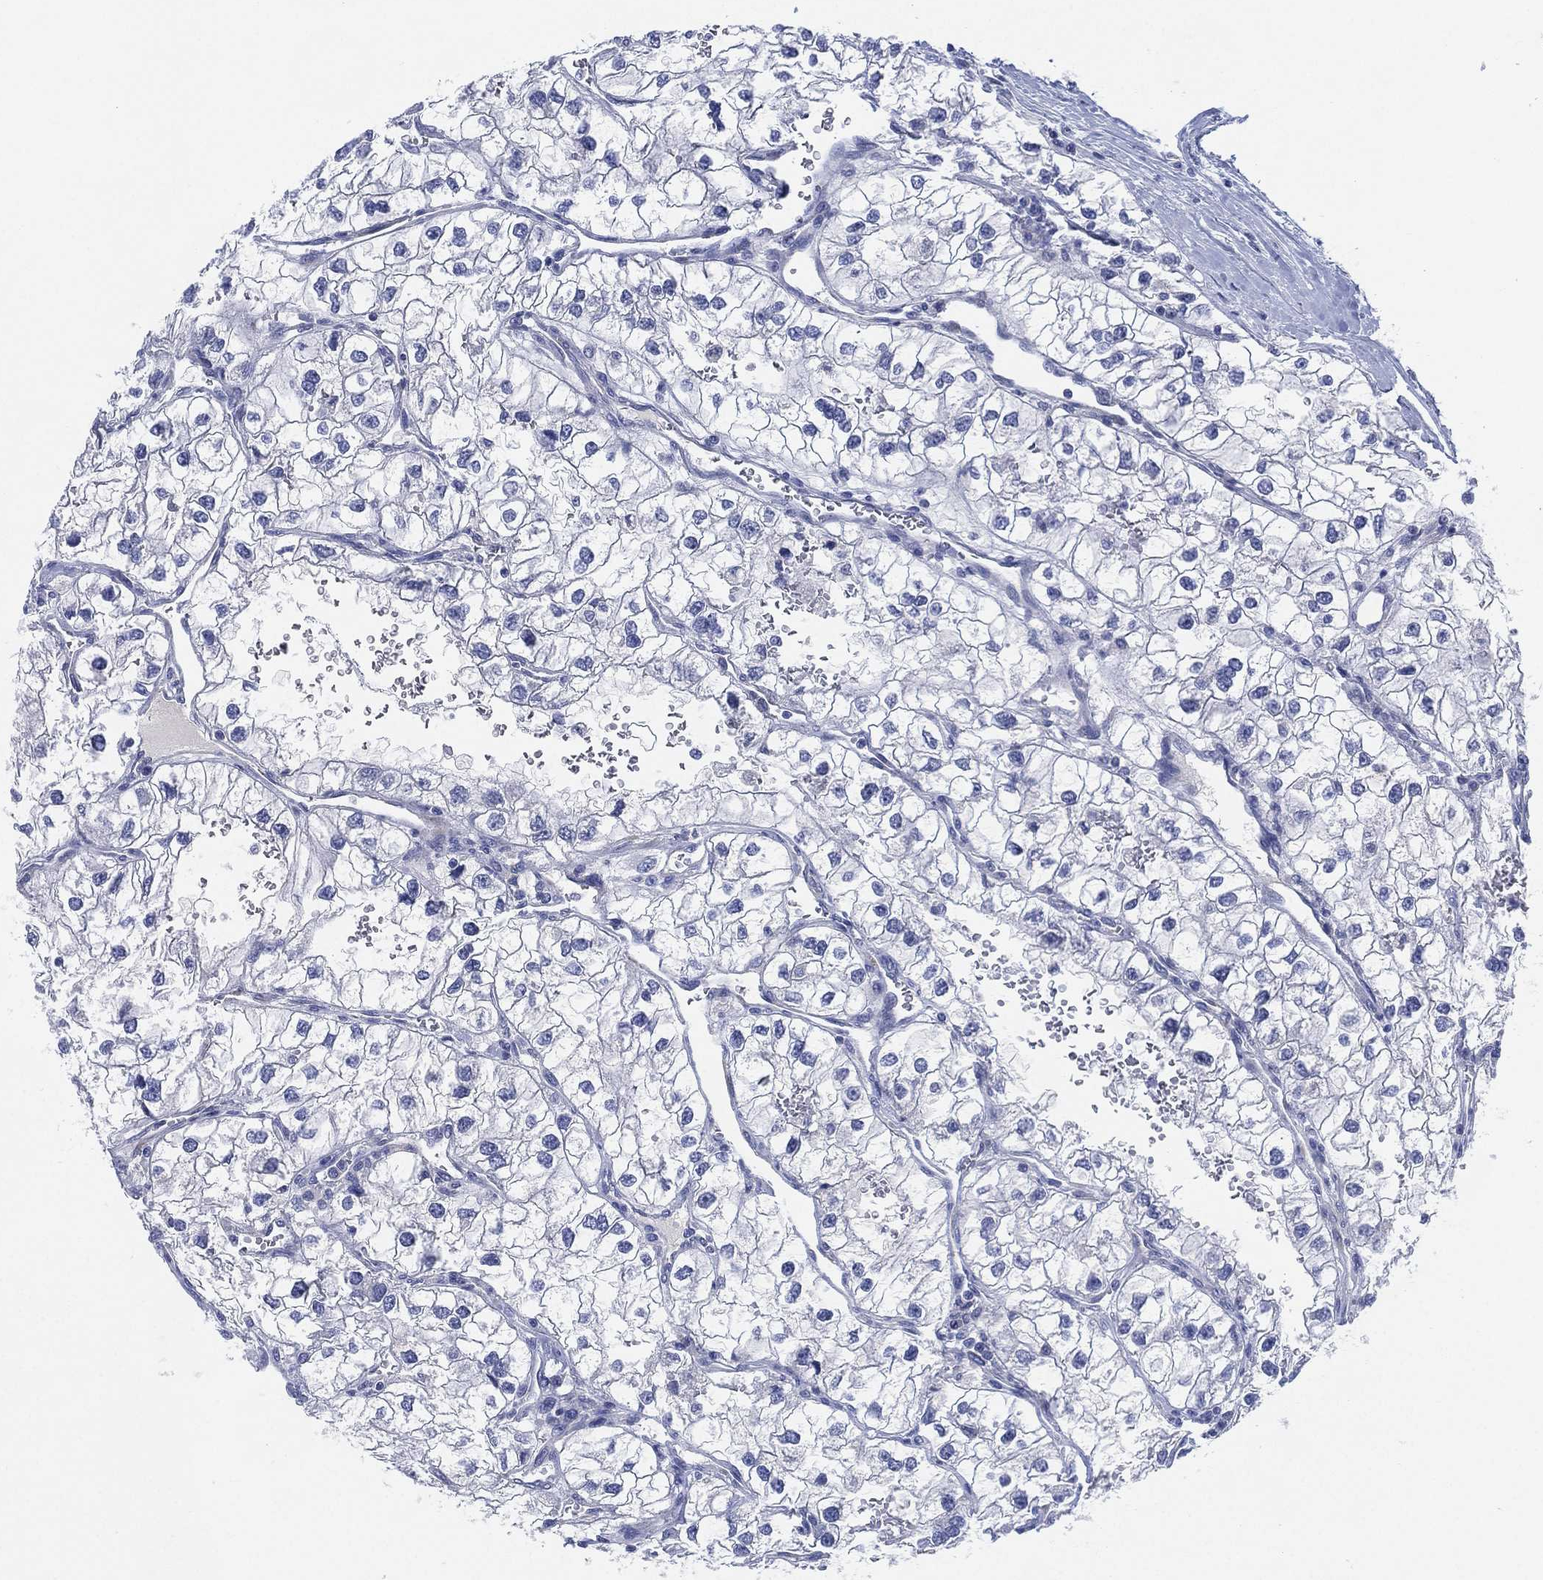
{"staining": {"intensity": "negative", "quantity": "none", "location": "none"}, "tissue": "renal cancer", "cell_type": "Tumor cells", "image_type": "cancer", "snomed": [{"axis": "morphology", "description": "Adenocarcinoma, NOS"}, {"axis": "topography", "description": "Kidney"}], "caption": "Renal cancer stained for a protein using IHC displays no expression tumor cells.", "gene": "ADAD2", "patient": {"sex": "male", "age": 59}}